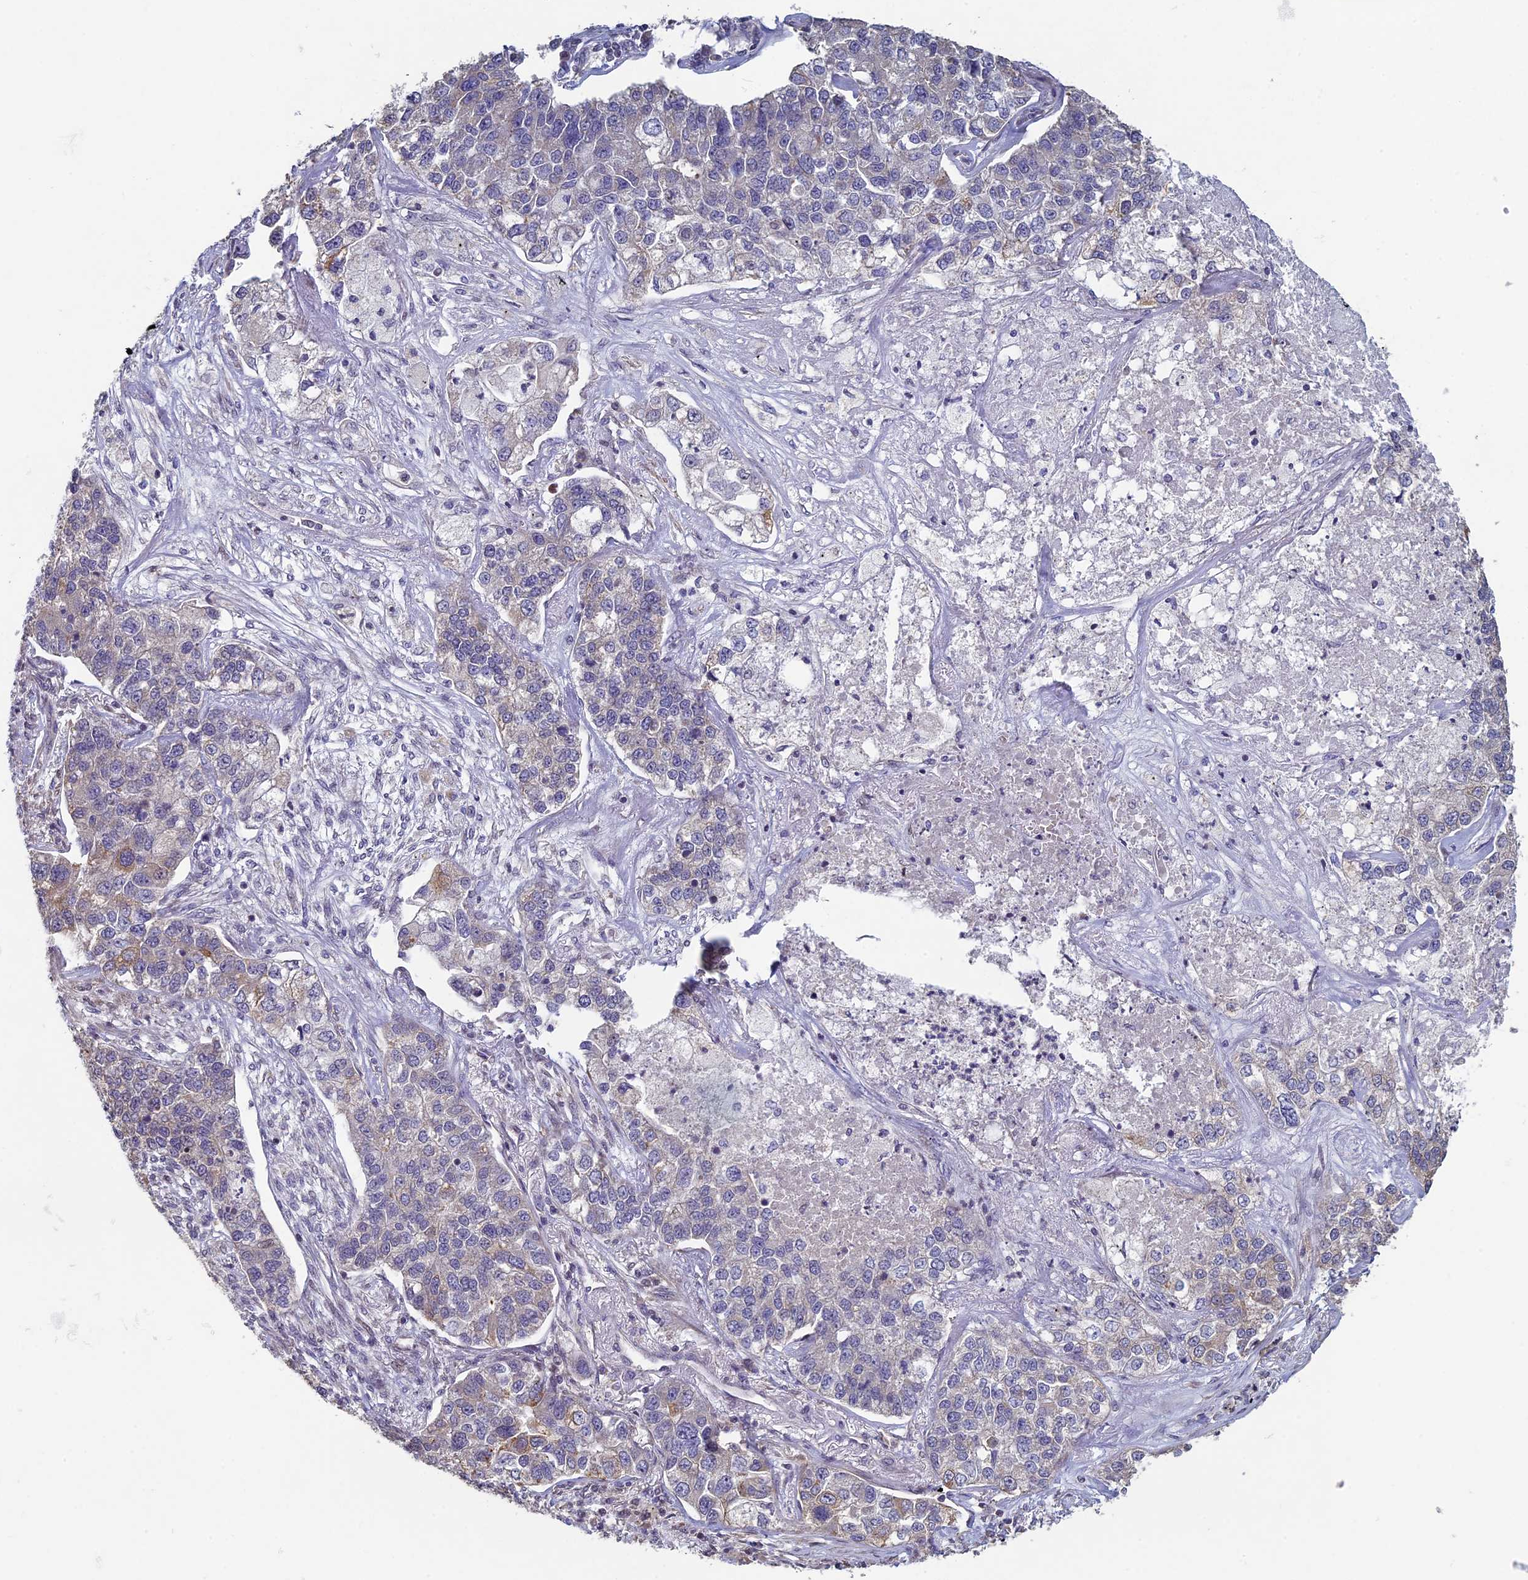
{"staining": {"intensity": "negative", "quantity": "none", "location": "none"}, "tissue": "lung cancer", "cell_type": "Tumor cells", "image_type": "cancer", "snomed": [{"axis": "morphology", "description": "Adenocarcinoma, NOS"}, {"axis": "topography", "description": "Lung"}], "caption": "High power microscopy histopathology image of an immunohistochemistry histopathology image of lung cancer, revealing no significant expression in tumor cells. (IHC, brightfield microscopy, high magnification).", "gene": "DIXDC1", "patient": {"sex": "male", "age": 49}}